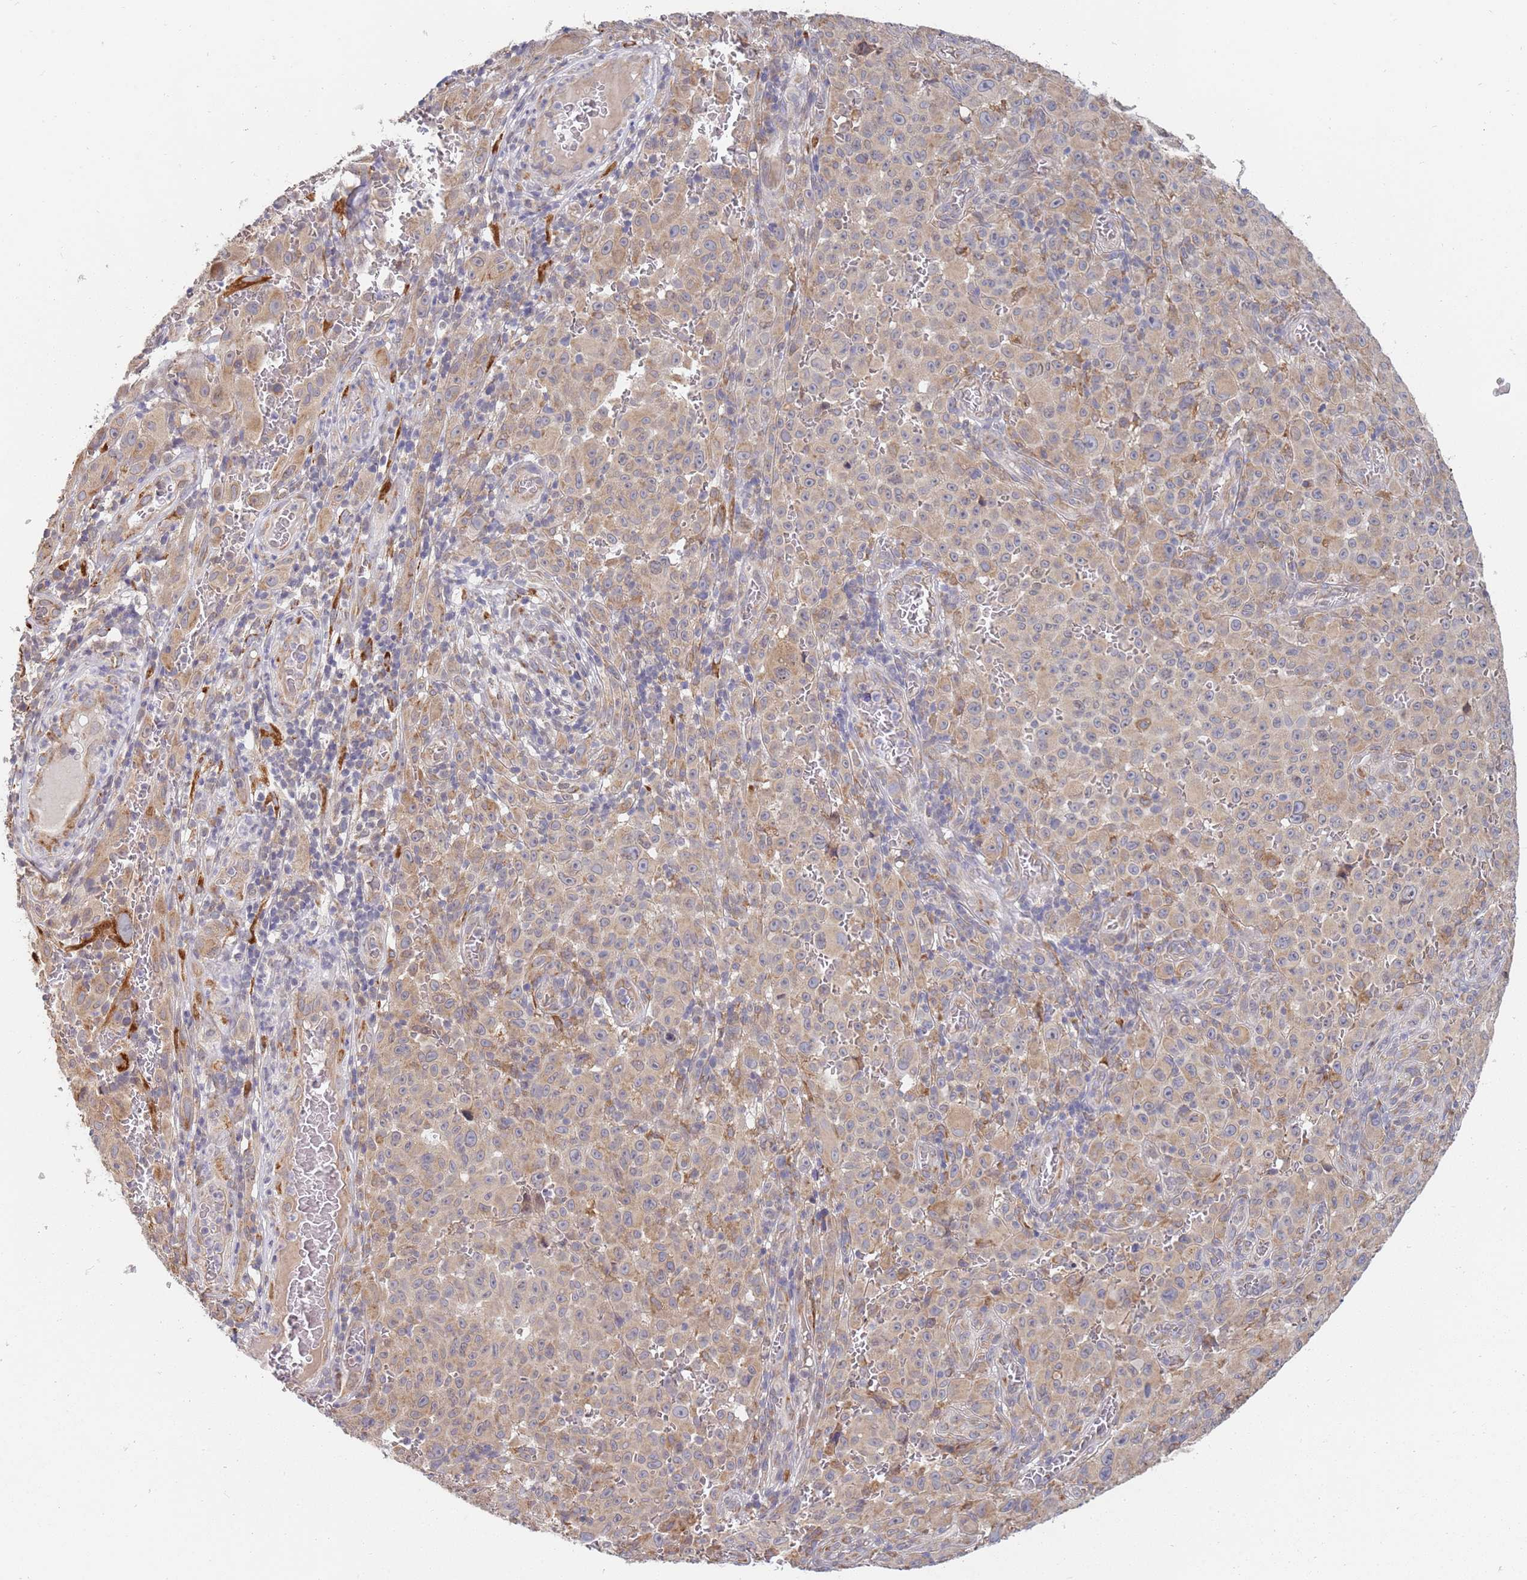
{"staining": {"intensity": "weak", "quantity": ">75%", "location": "cytoplasmic/membranous"}, "tissue": "melanoma", "cell_type": "Tumor cells", "image_type": "cancer", "snomed": [{"axis": "morphology", "description": "Malignant melanoma, NOS"}, {"axis": "topography", "description": "Skin"}], "caption": "Weak cytoplasmic/membranous protein positivity is seen in approximately >75% of tumor cells in melanoma. The staining is performed using DAB (3,3'-diaminobenzidine) brown chromogen to label protein expression. The nuclei are counter-stained blue using hematoxylin.", "gene": "VRK2", "patient": {"sex": "female", "age": 82}}